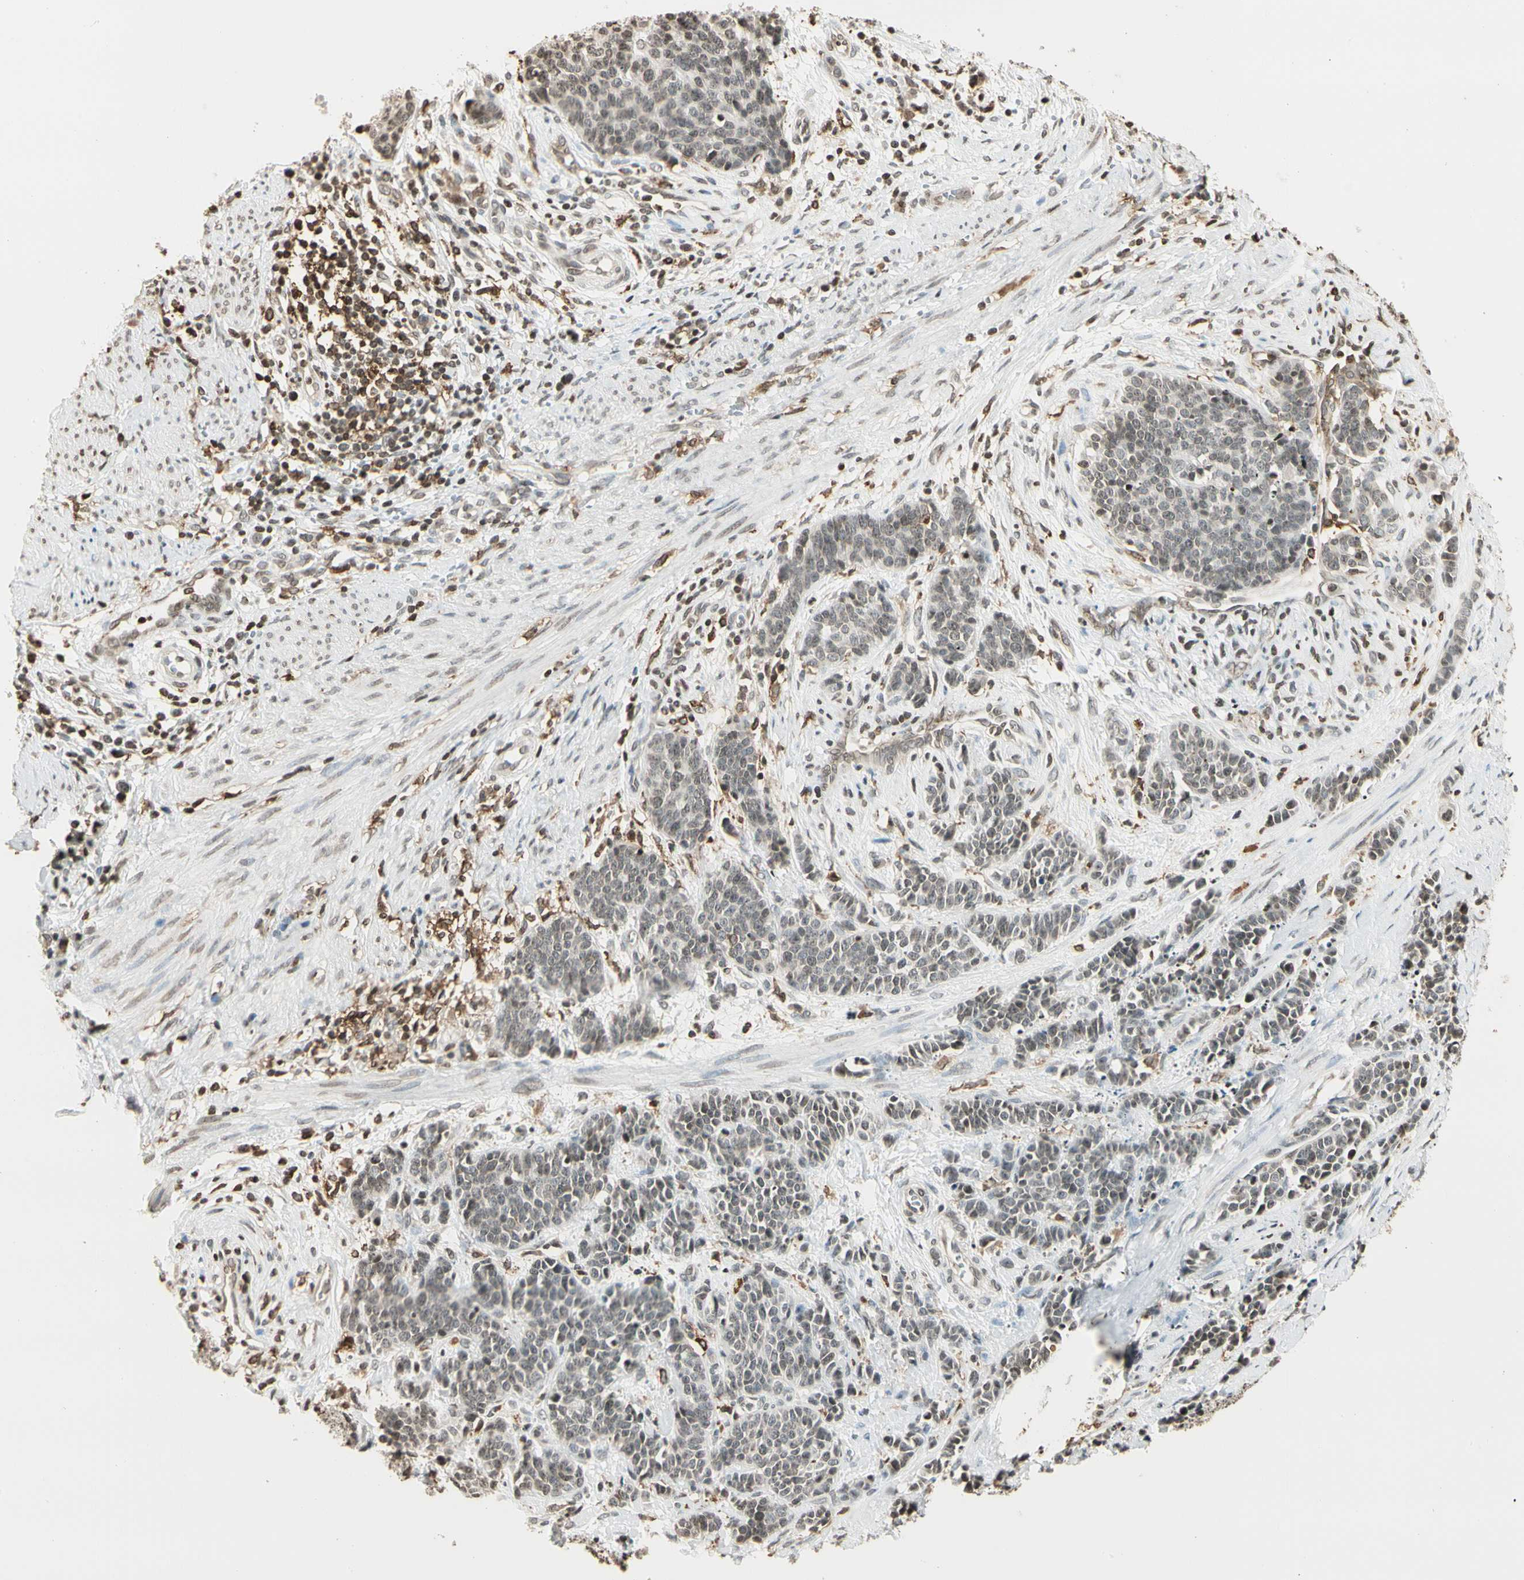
{"staining": {"intensity": "weak", "quantity": "25%-75%", "location": "nuclear"}, "tissue": "cervical cancer", "cell_type": "Tumor cells", "image_type": "cancer", "snomed": [{"axis": "morphology", "description": "Squamous cell carcinoma, NOS"}, {"axis": "topography", "description": "Cervix"}], "caption": "Weak nuclear protein staining is identified in about 25%-75% of tumor cells in cervical cancer.", "gene": "FER", "patient": {"sex": "female", "age": 35}}